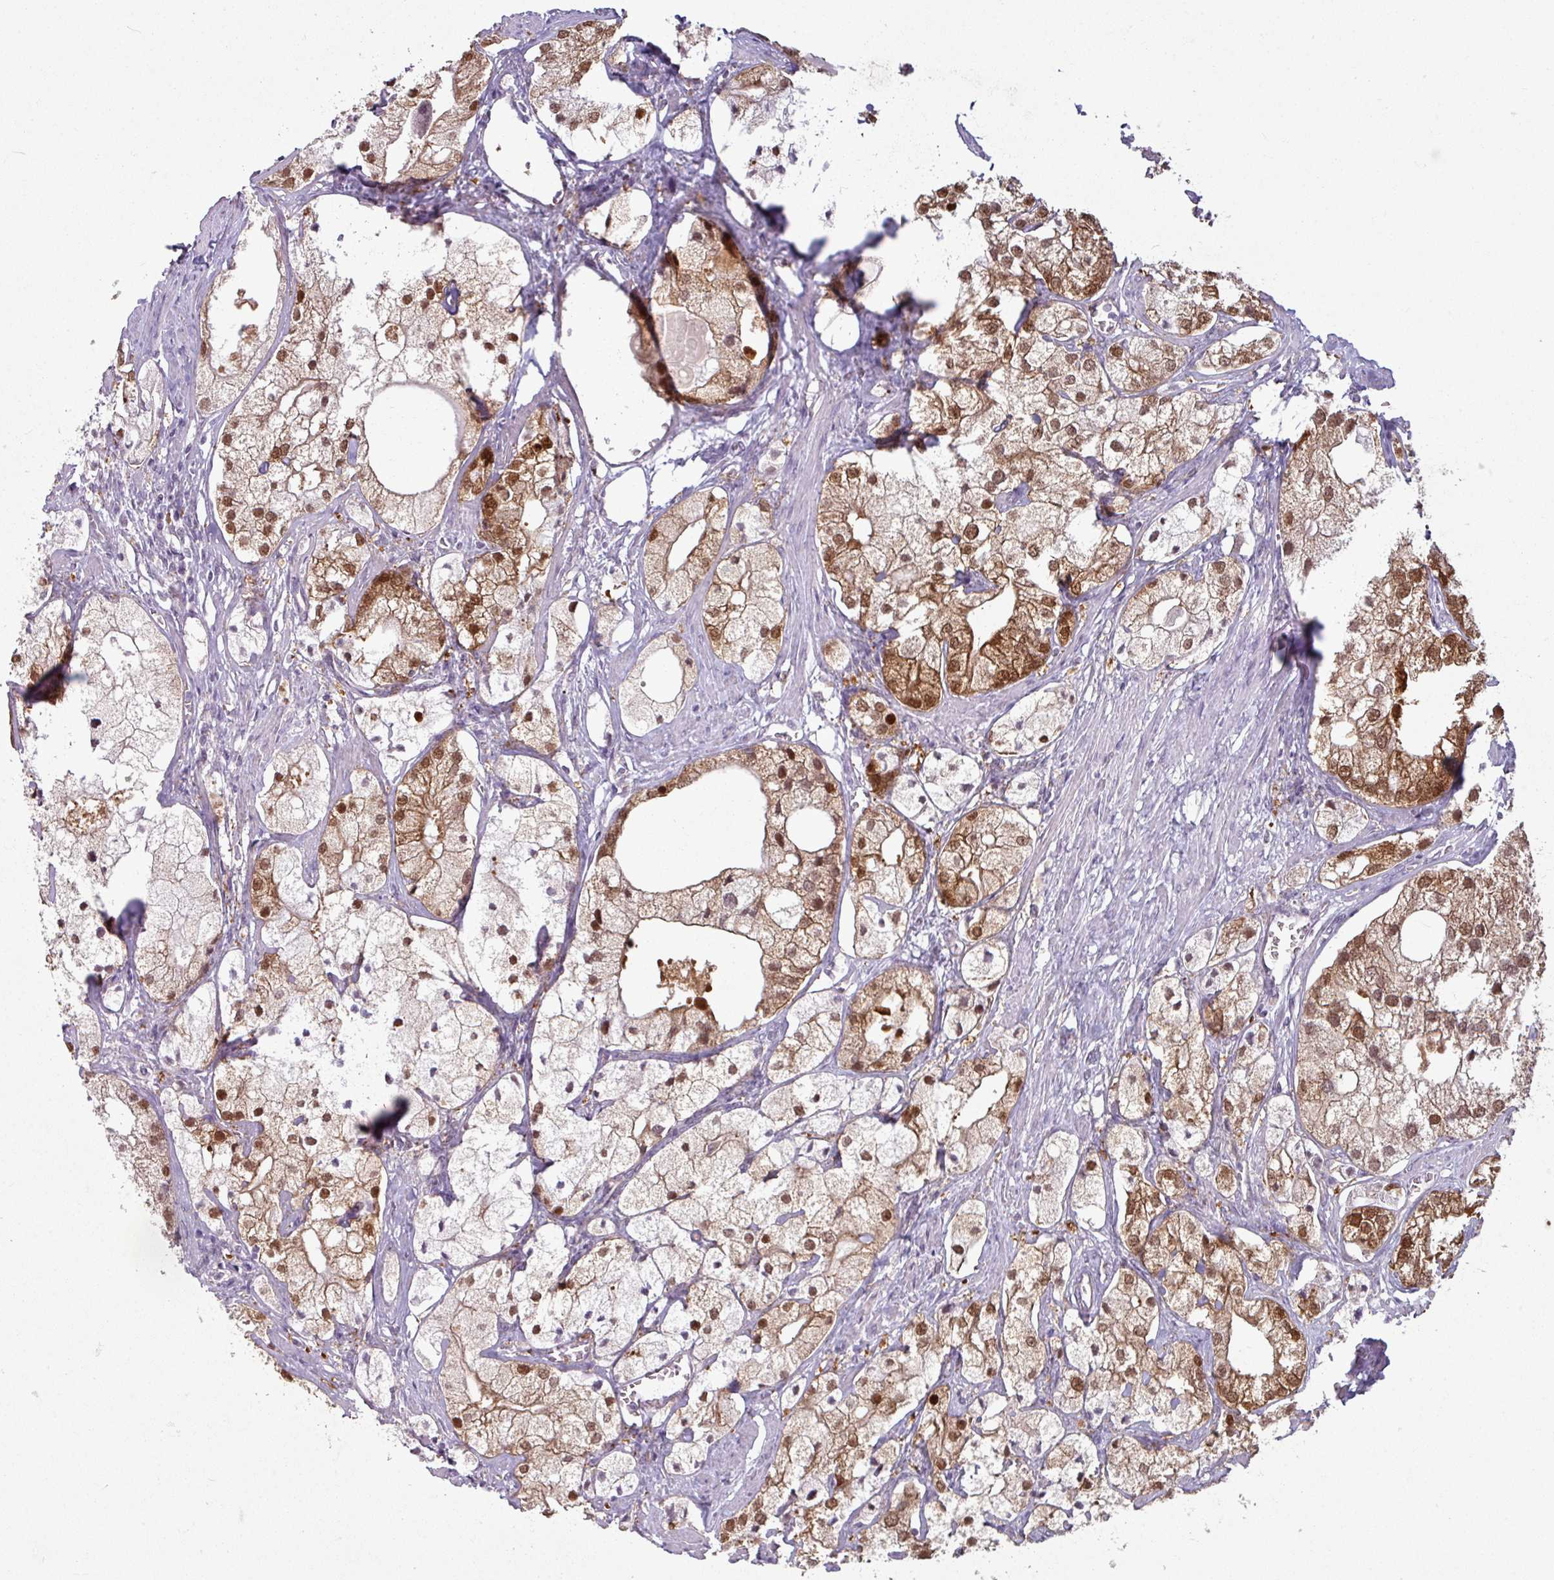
{"staining": {"intensity": "strong", "quantity": "25%-75%", "location": "cytoplasmic/membranous,nuclear"}, "tissue": "prostate cancer", "cell_type": "Tumor cells", "image_type": "cancer", "snomed": [{"axis": "morphology", "description": "Adenocarcinoma, Low grade"}, {"axis": "topography", "description": "Prostate"}], "caption": "Protein staining by immunohistochemistry reveals strong cytoplasmic/membranous and nuclear expression in about 25%-75% of tumor cells in prostate cancer.", "gene": "TTLL12", "patient": {"sex": "male", "age": 69}}